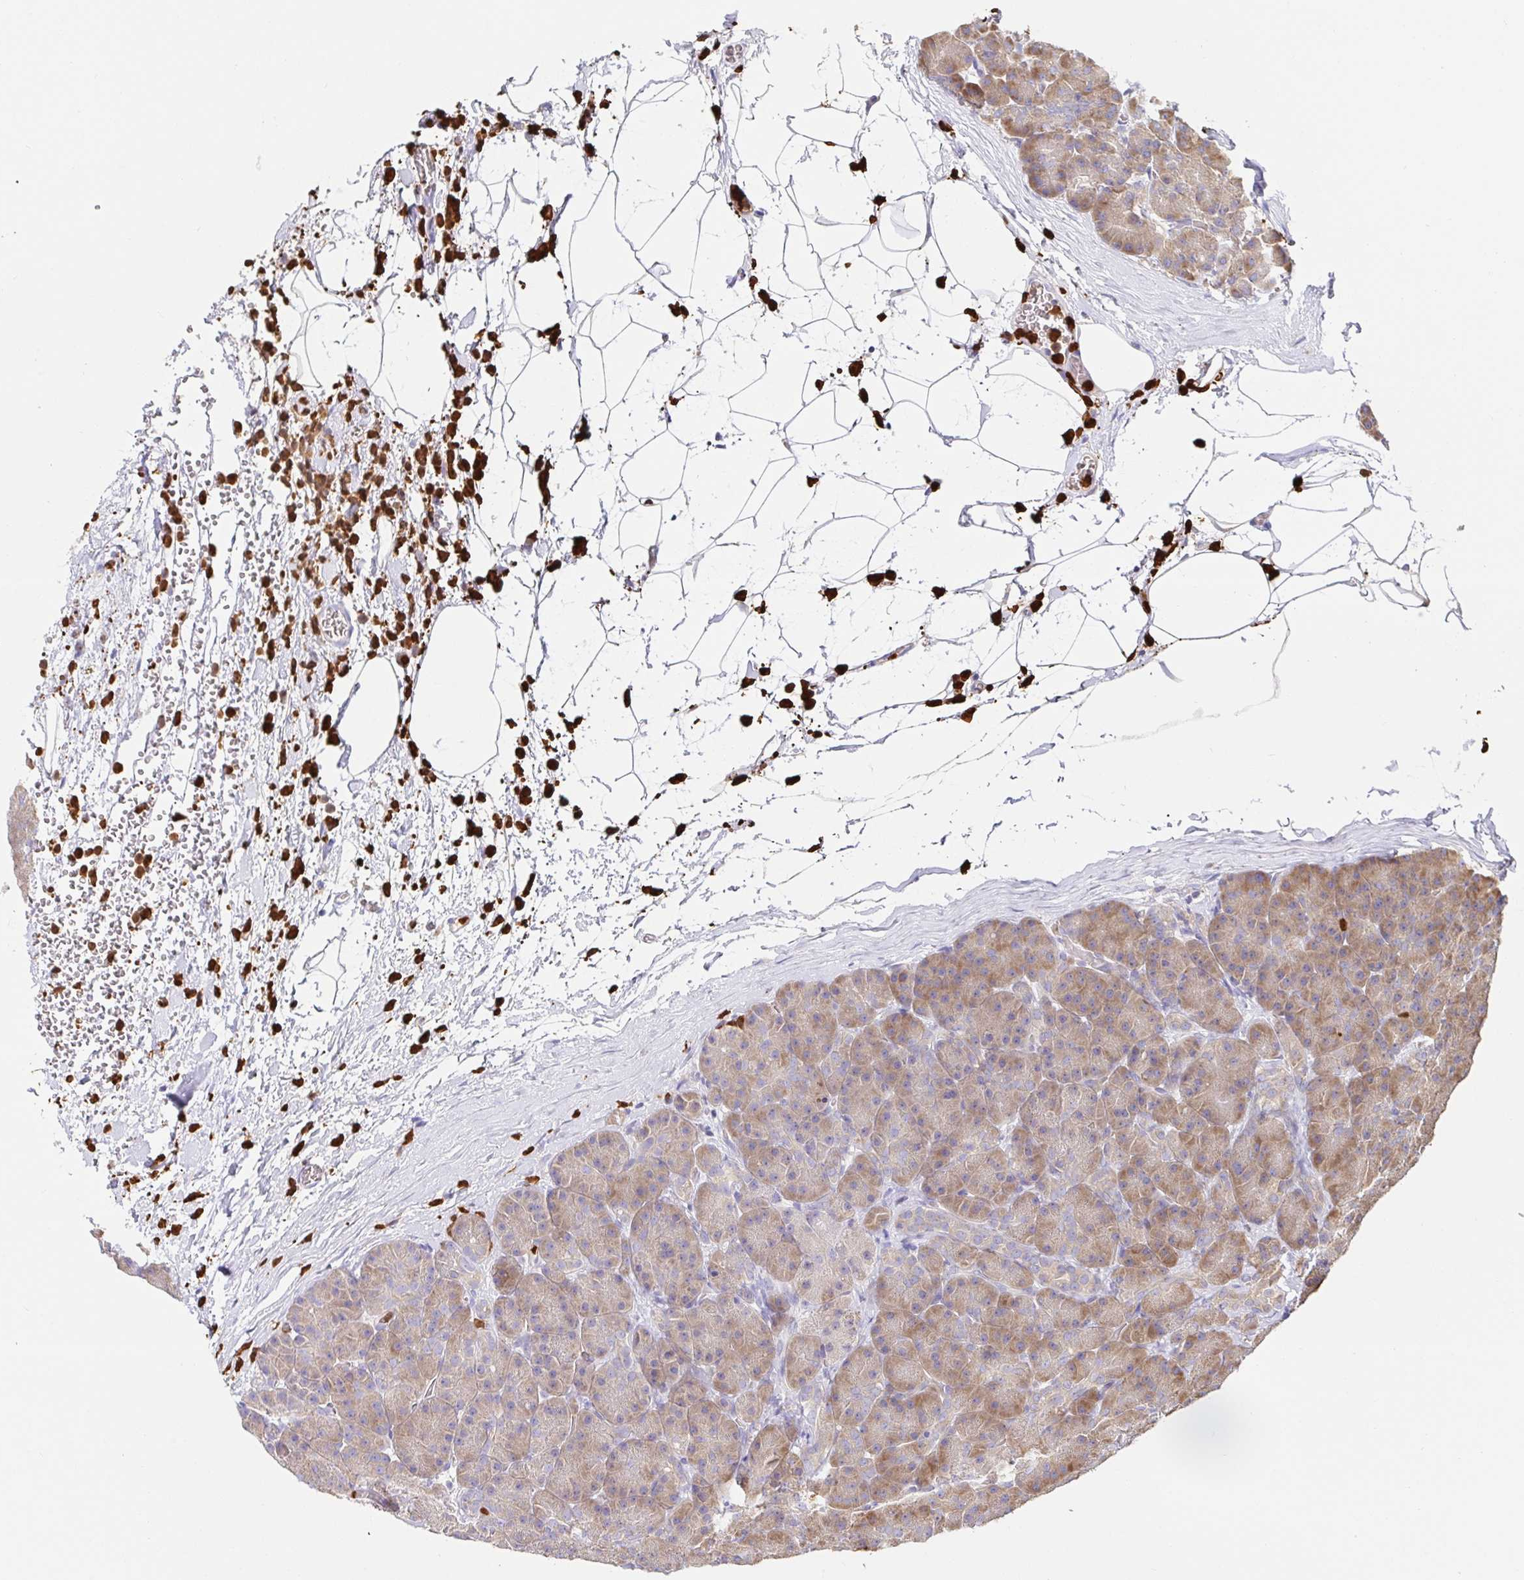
{"staining": {"intensity": "moderate", "quantity": ">75%", "location": "cytoplasmic/membranous"}, "tissue": "pancreas", "cell_type": "Exocrine glandular cells", "image_type": "normal", "snomed": [{"axis": "morphology", "description": "Normal tissue, NOS"}, {"axis": "topography", "description": "Pancreas"}], "caption": "A brown stain highlights moderate cytoplasmic/membranous positivity of a protein in exocrine glandular cells of normal human pancreas.", "gene": "PDPK1", "patient": {"sex": "male", "age": 57}}